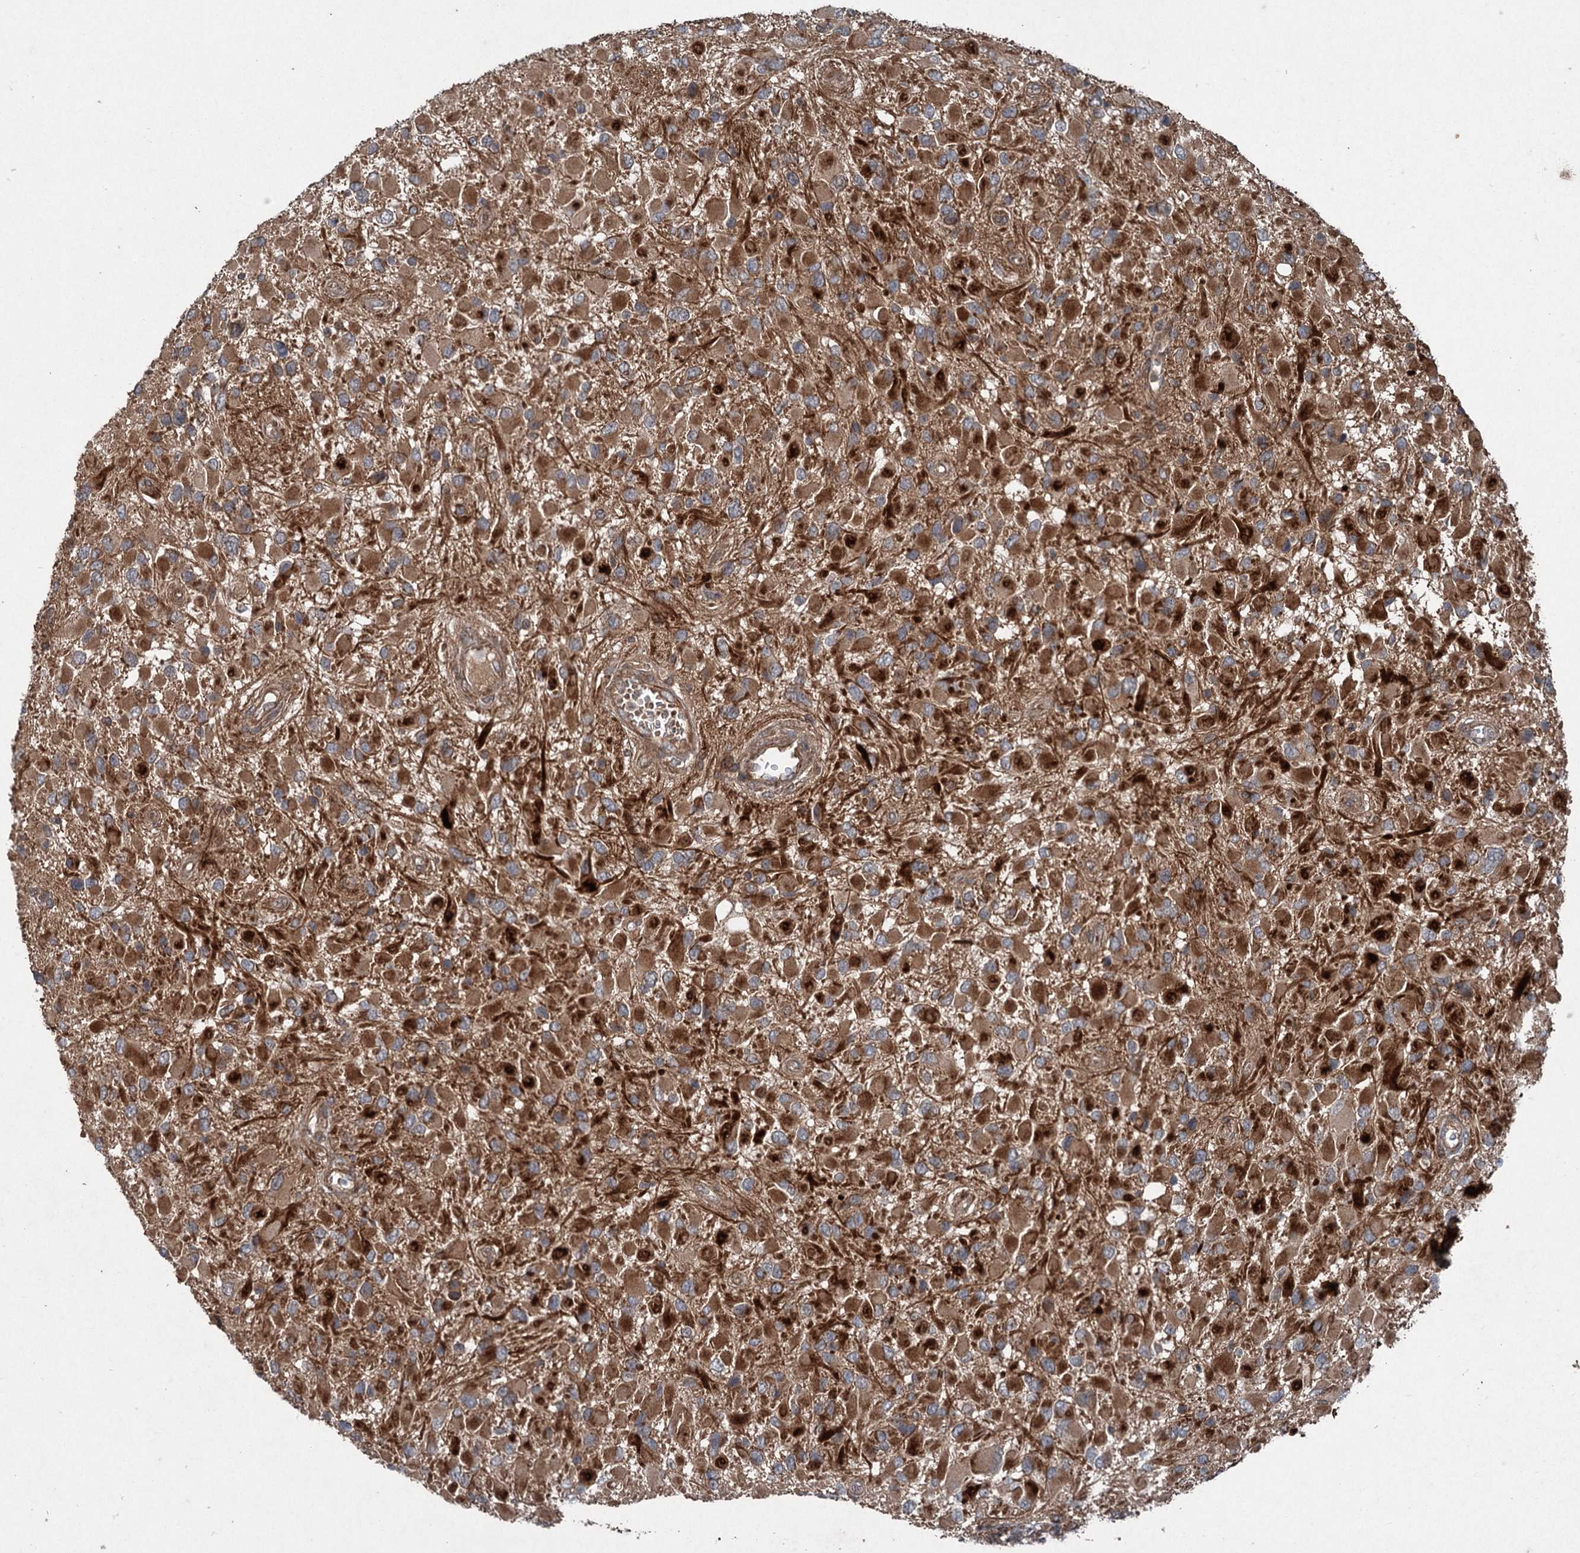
{"staining": {"intensity": "moderate", "quantity": ">75%", "location": "cytoplasmic/membranous"}, "tissue": "glioma", "cell_type": "Tumor cells", "image_type": "cancer", "snomed": [{"axis": "morphology", "description": "Glioma, malignant, High grade"}, {"axis": "topography", "description": "Brain"}], "caption": "Moderate cytoplasmic/membranous positivity for a protein is present in approximately >75% of tumor cells of glioma using immunohistochemistry.", "gene": "ALAS1", "patient": {"sex": "male", "age": 53}}